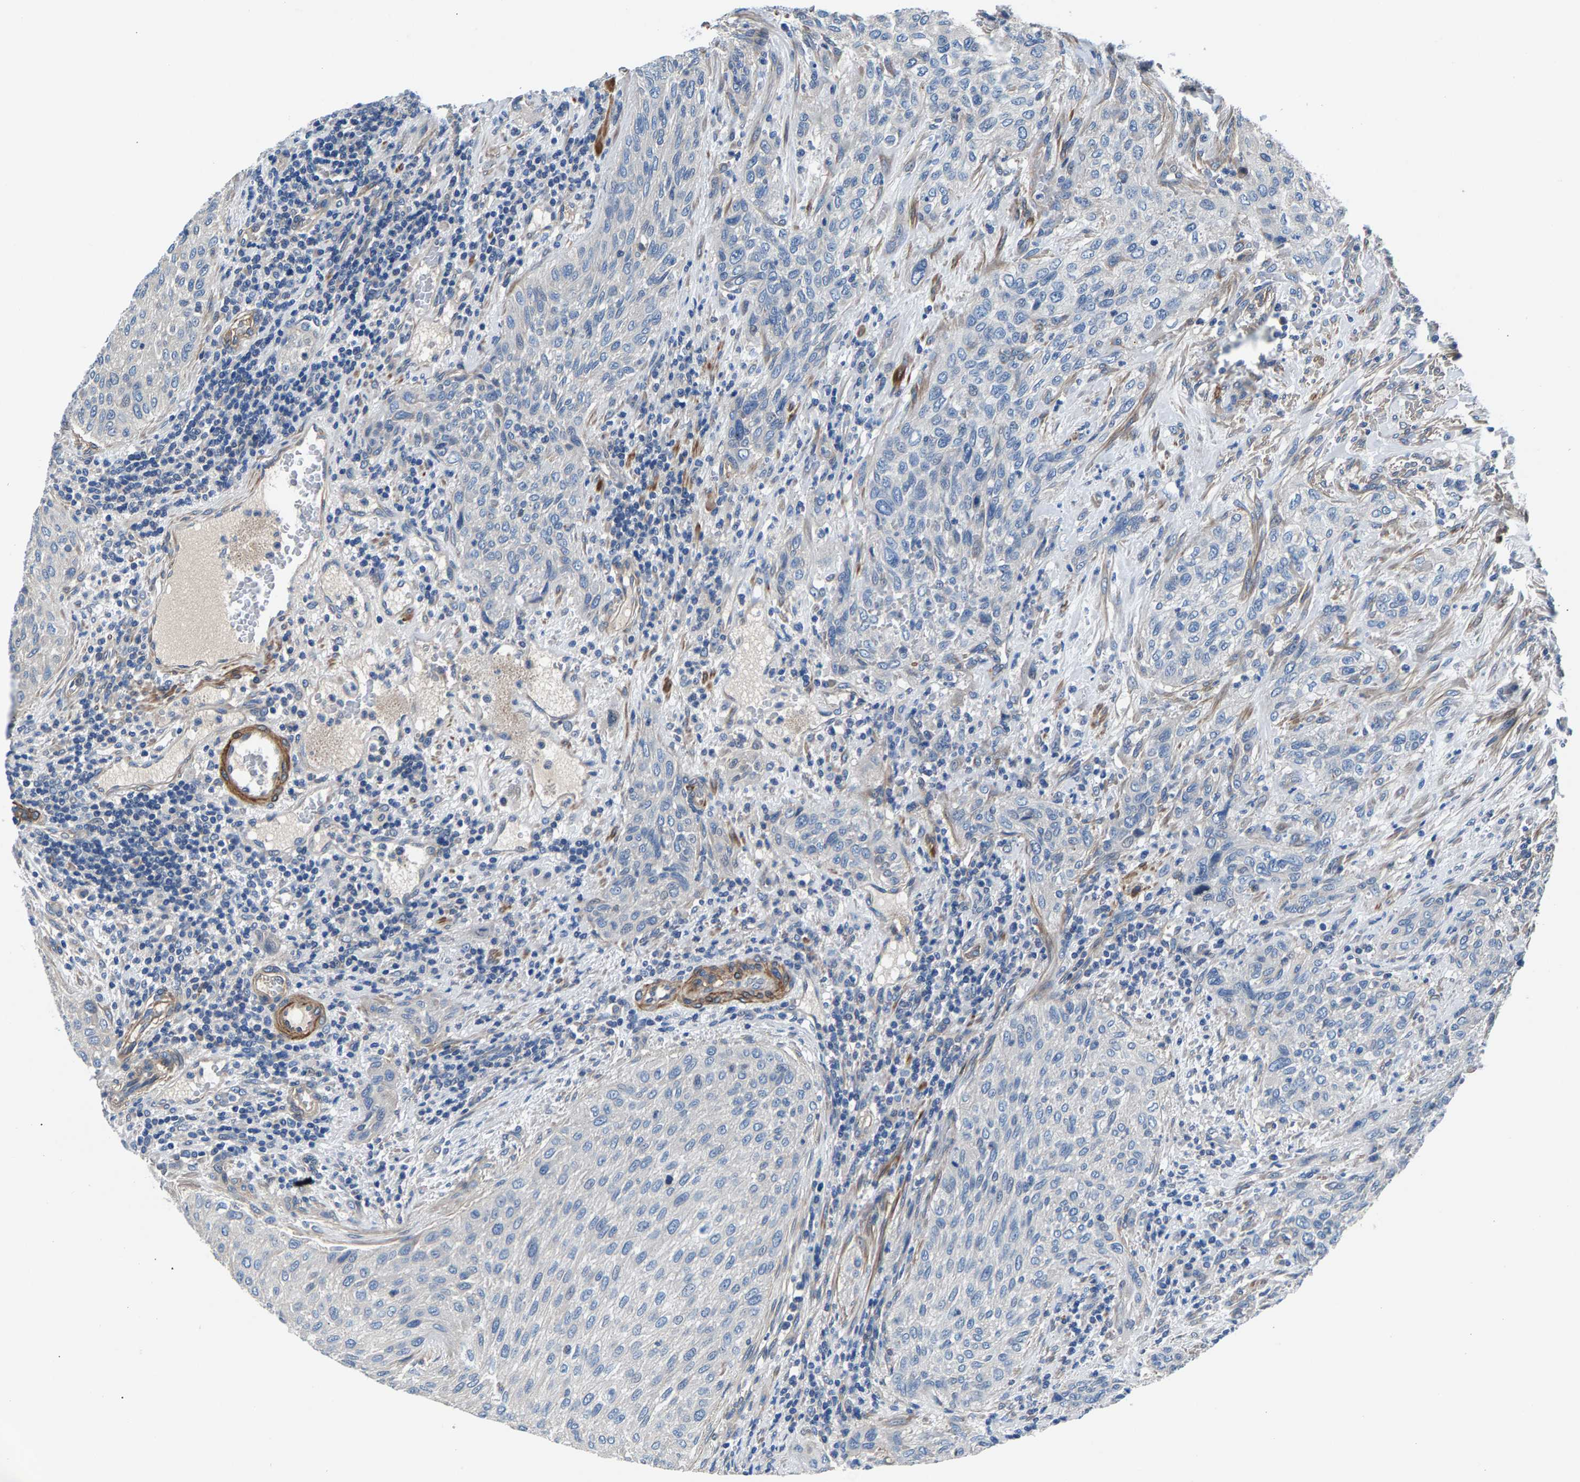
{"staining": {"intensity": "negative", "quantity": "none", "location": "none"}, "tissue": "urothelial cancer", "cell_type": "Tumor cells", "image_type": "cancer", "snomed": [{"axis": "morphology", "description": "Urothelial carcinoma, Low grade"}, {"axis": "morphology", "description": "Urothelial carcinoma, High grade"}, {"axis": "topography", "description": "Urinary bladder"}], "caption": "DAB immunohistochemical staining of human urothelial cancer displays no significant staining in tumor cells.", "gene": "CDRT4", "patient": {"sex": "male", "age": 35}}